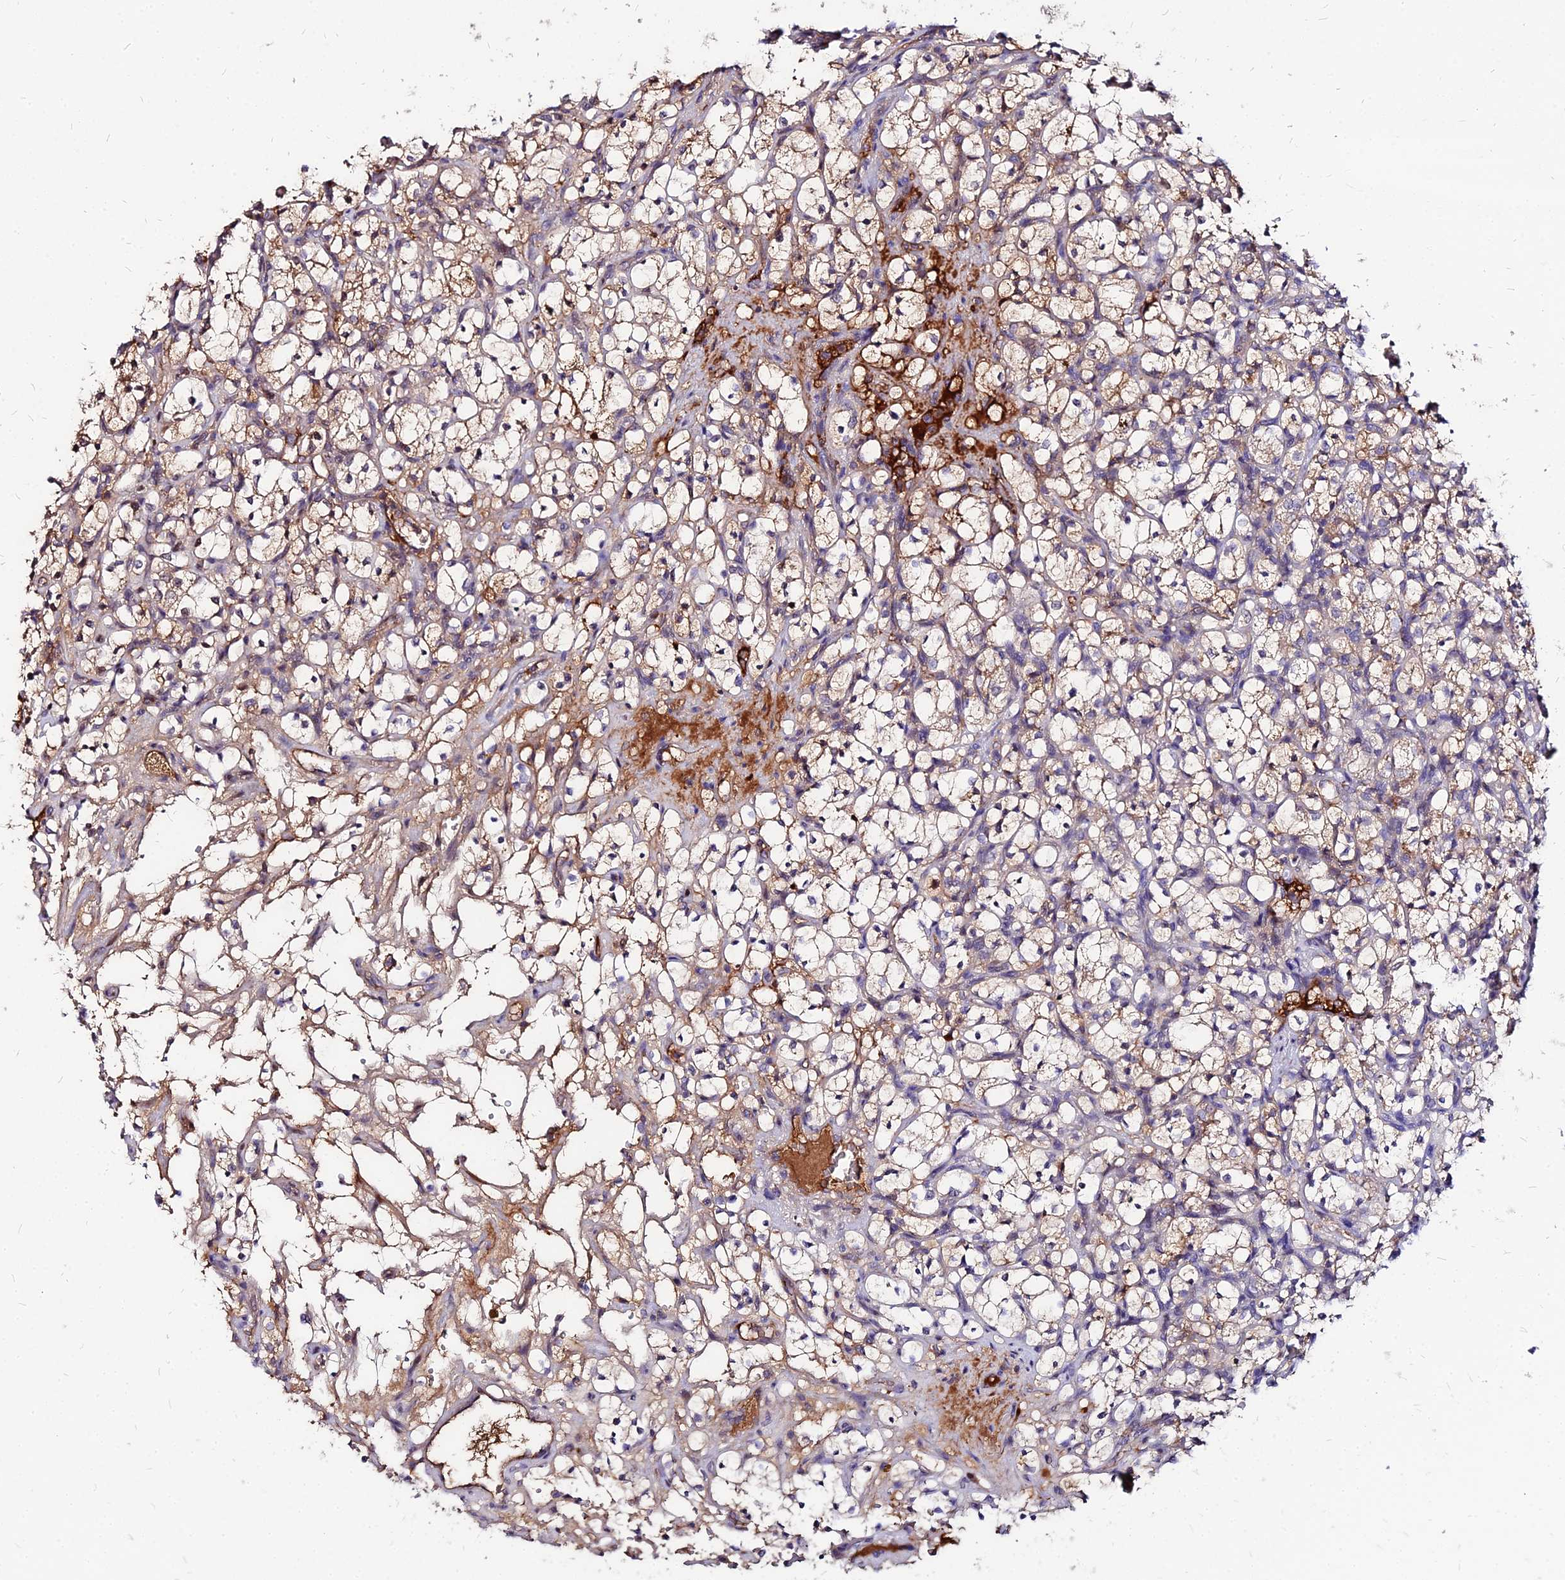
{"staining": {"intensity": "weak", "quantity": ">75%", "location": "cytoplasmic/membranous"}, "tissue": "renal cancer", "cell_type": "Tumor cells", "image_type": "cancer", "snomed": [{"axis": "morphology", "description": "Adenocarcinoma, NOS"}, {"axis": "topography", "description": "Kidney"}], "caption": "Immunohistochemistry photomicrograph of neoplastic tissue: human renal cancer (adenocarcinoma) stained using IHC reveals low levels of weak protein expression localized specifically in the cytoplasmic/membranous of tumor cells, appearing as a cytoplasmic/membranous brown color.", "gene": "ACSM6", "patient": {"sex": "female", "age": 69}}